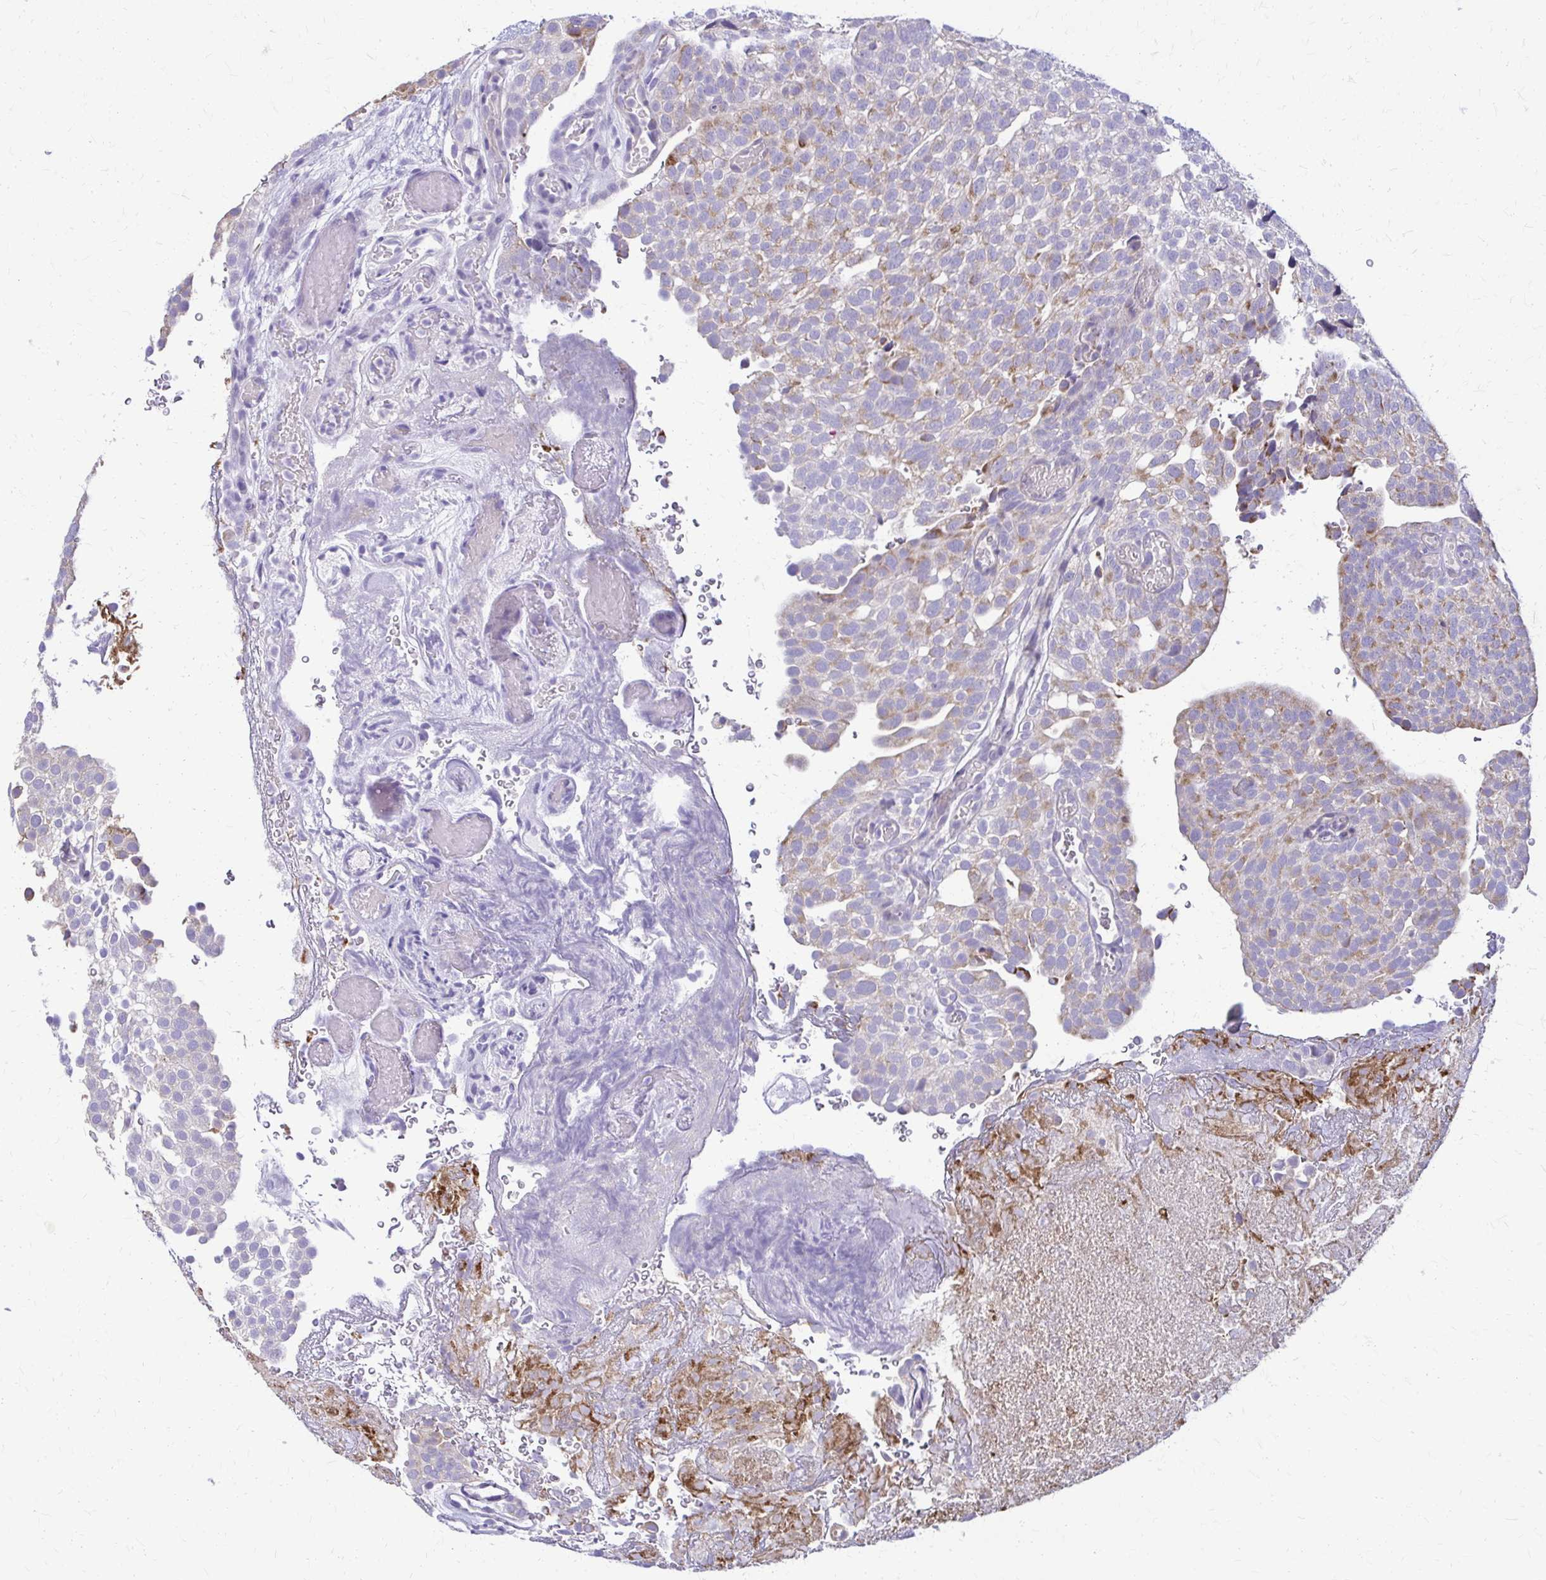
{"staining": {"intensity": "weak", "quantity": "25%-75%", "location": "cytoplasmic/membranous"}, "tissue": "urothelial cancer", "cell_type": "Tumor cells", "image_type": "cancer", "snomed": [{"axis": "morphology", "description": "Urothelial carcinoma, Low grade"}, {"axis": "topography", "description": "Urinary bladder"}], "caption": "Weak cytoplasmic/membranous protein positivity is present in approximately 25%-75% of tumor cells in urothelial cancer. The staining is performed using DAB (3,3'-diaminobenzidine) brown chromogen to label protein expression. The nuclei are counter-stained blue using hematoxylin.", "gene": "SAMD13", "patient": {"sex": "male", "age": 78}}